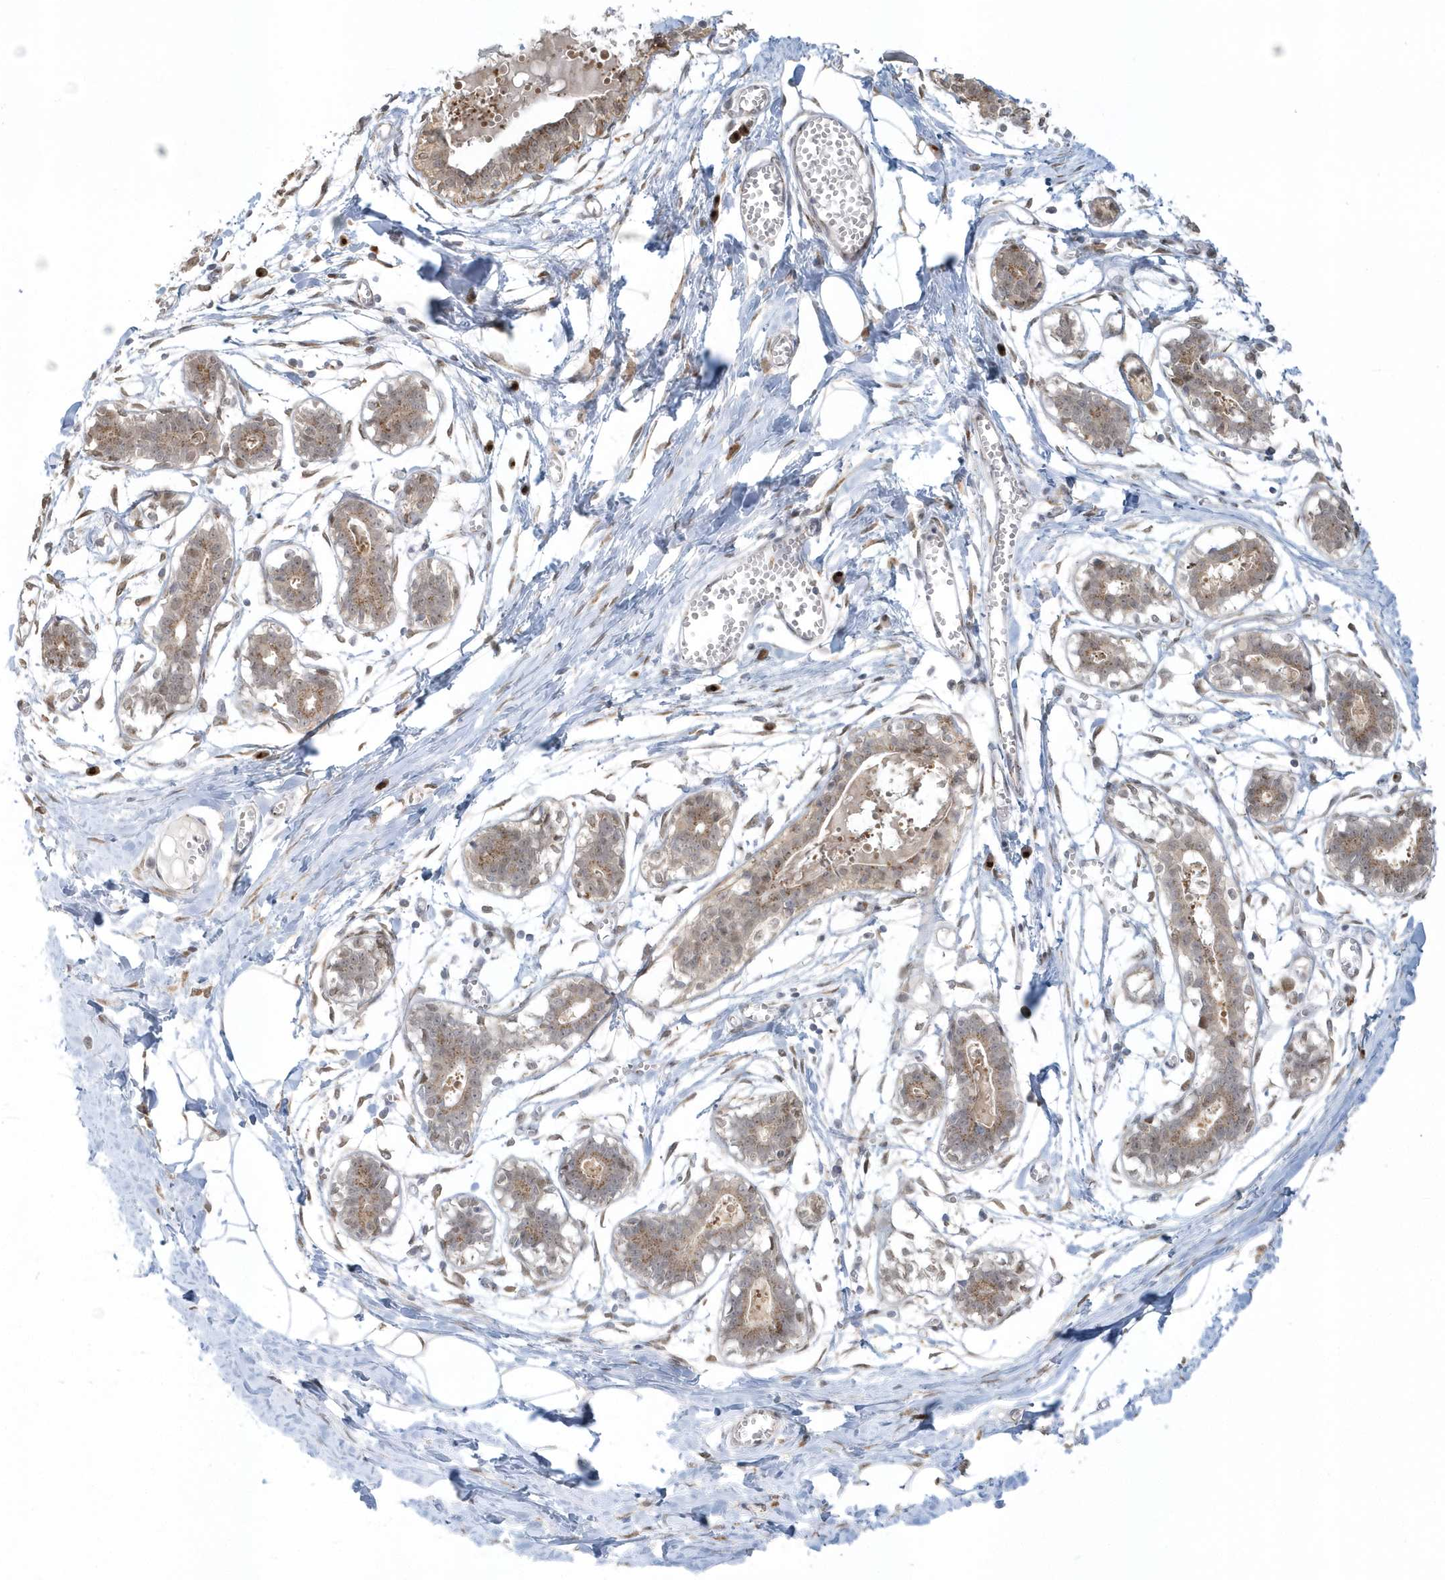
{"staining": {"intensity": "negative", "quantity": "none", "location": "none"}, "tissue": "breast", "cell_type": "Adipocytes", "image_type": "normal", "snomed": [{"axis": "morphology", "description": "Normal tissue, NOS"}, {"axis": "topography", "description": "Breast"}], "caption": "The micrograph displays no significant staining in adipocytes of breast. Nuclei are stained in blue.", "gene": "DHFR", "patient": {"sex": "female", "age": 27}}